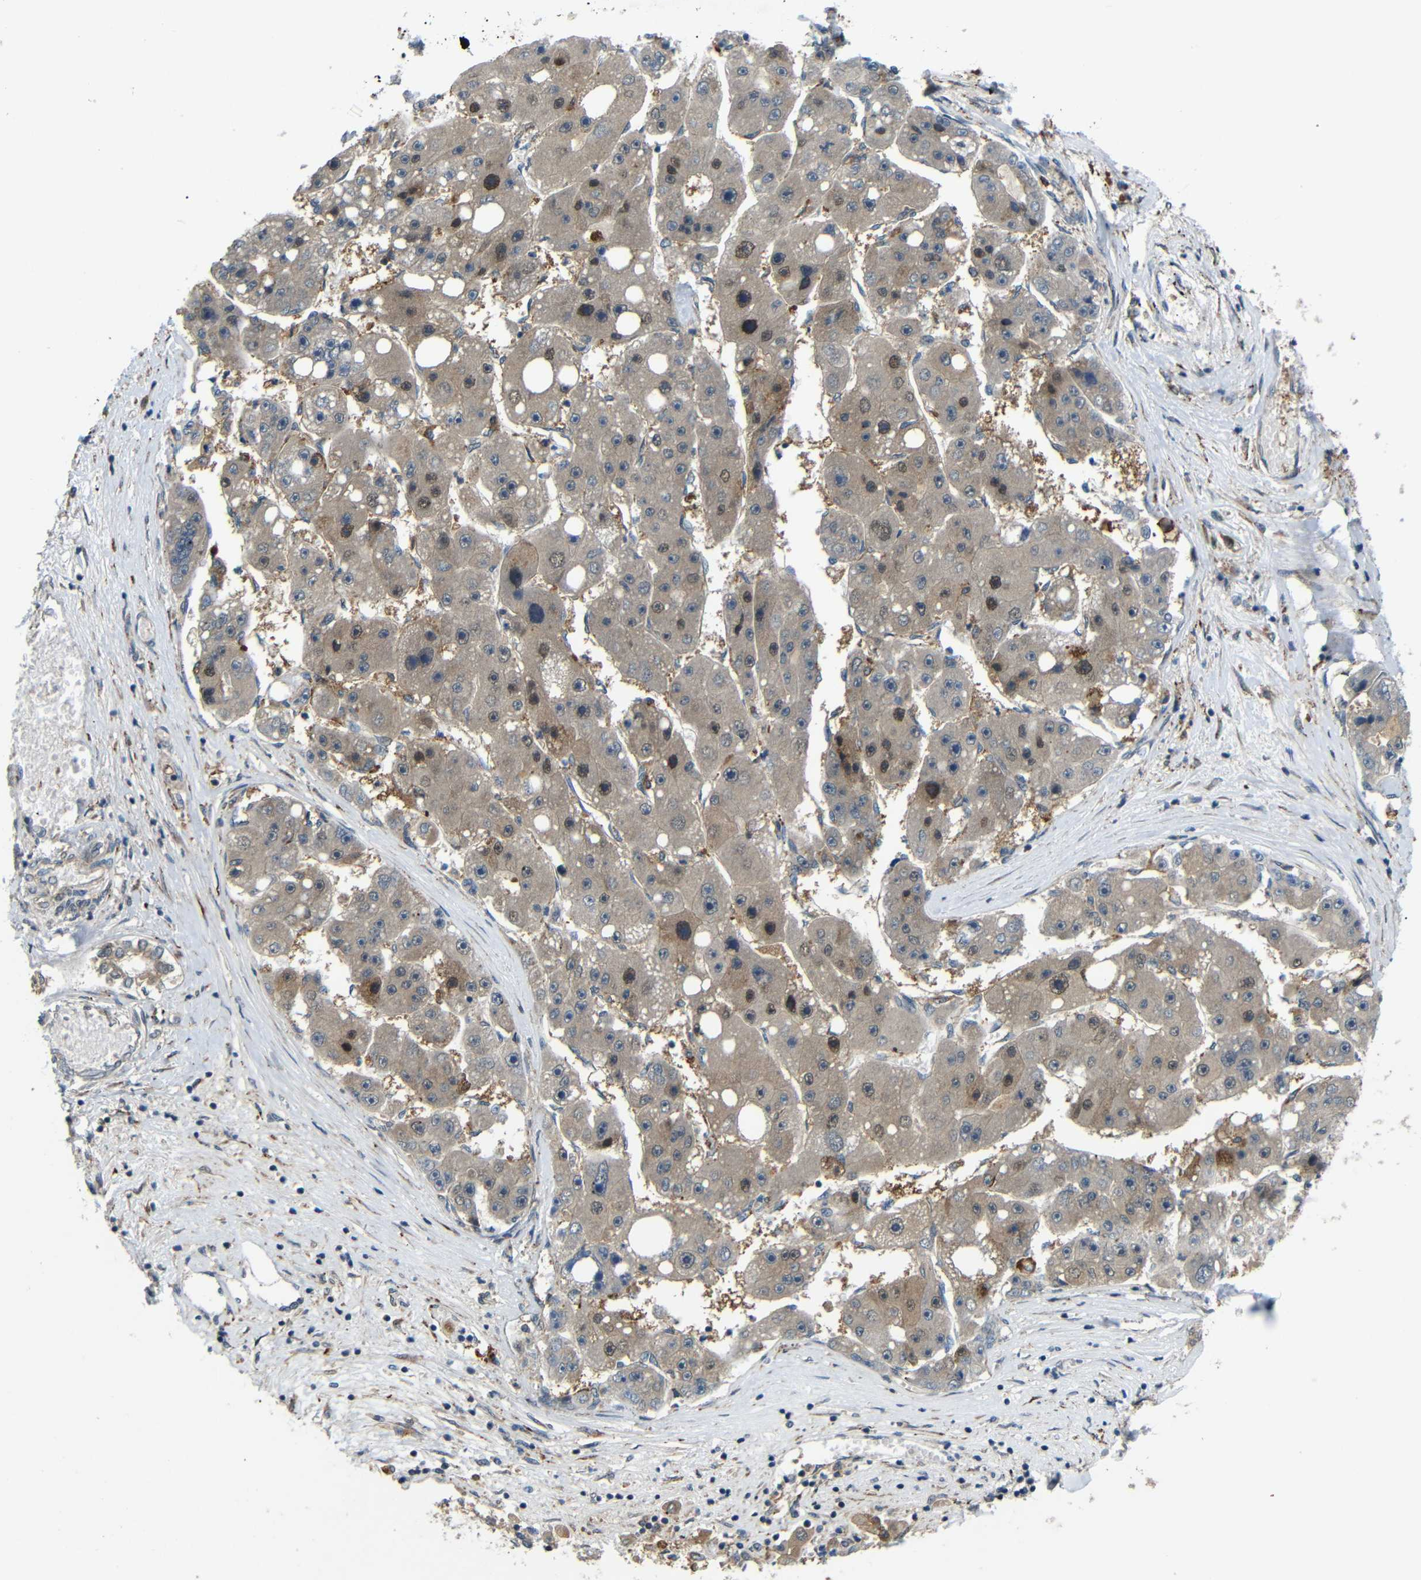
{"staining": {"intensity": "moderate", "quantity": ">75%", "location": "cytoplasmic/membranous,nuclear"}, "tissue": "liver cancer", "cell_type": "Tumor cells", "image_type": "cancer", "snomed": [{"axis": "morphology", "description": "Carcinoma, Hepatocellular, NOS"}, {"axis": "topography", "description": "Liver"}], "caption": "A micrograph showing moderate cytoplasmic/membranous and nuclear expression in about >75% of tumor cells in liver cancer (hepatocellular carcinoma), as visualized by brown immunohistochemical staining.", "gene": "SYDE1", "patient": {"sex": "female", "age": 61}}